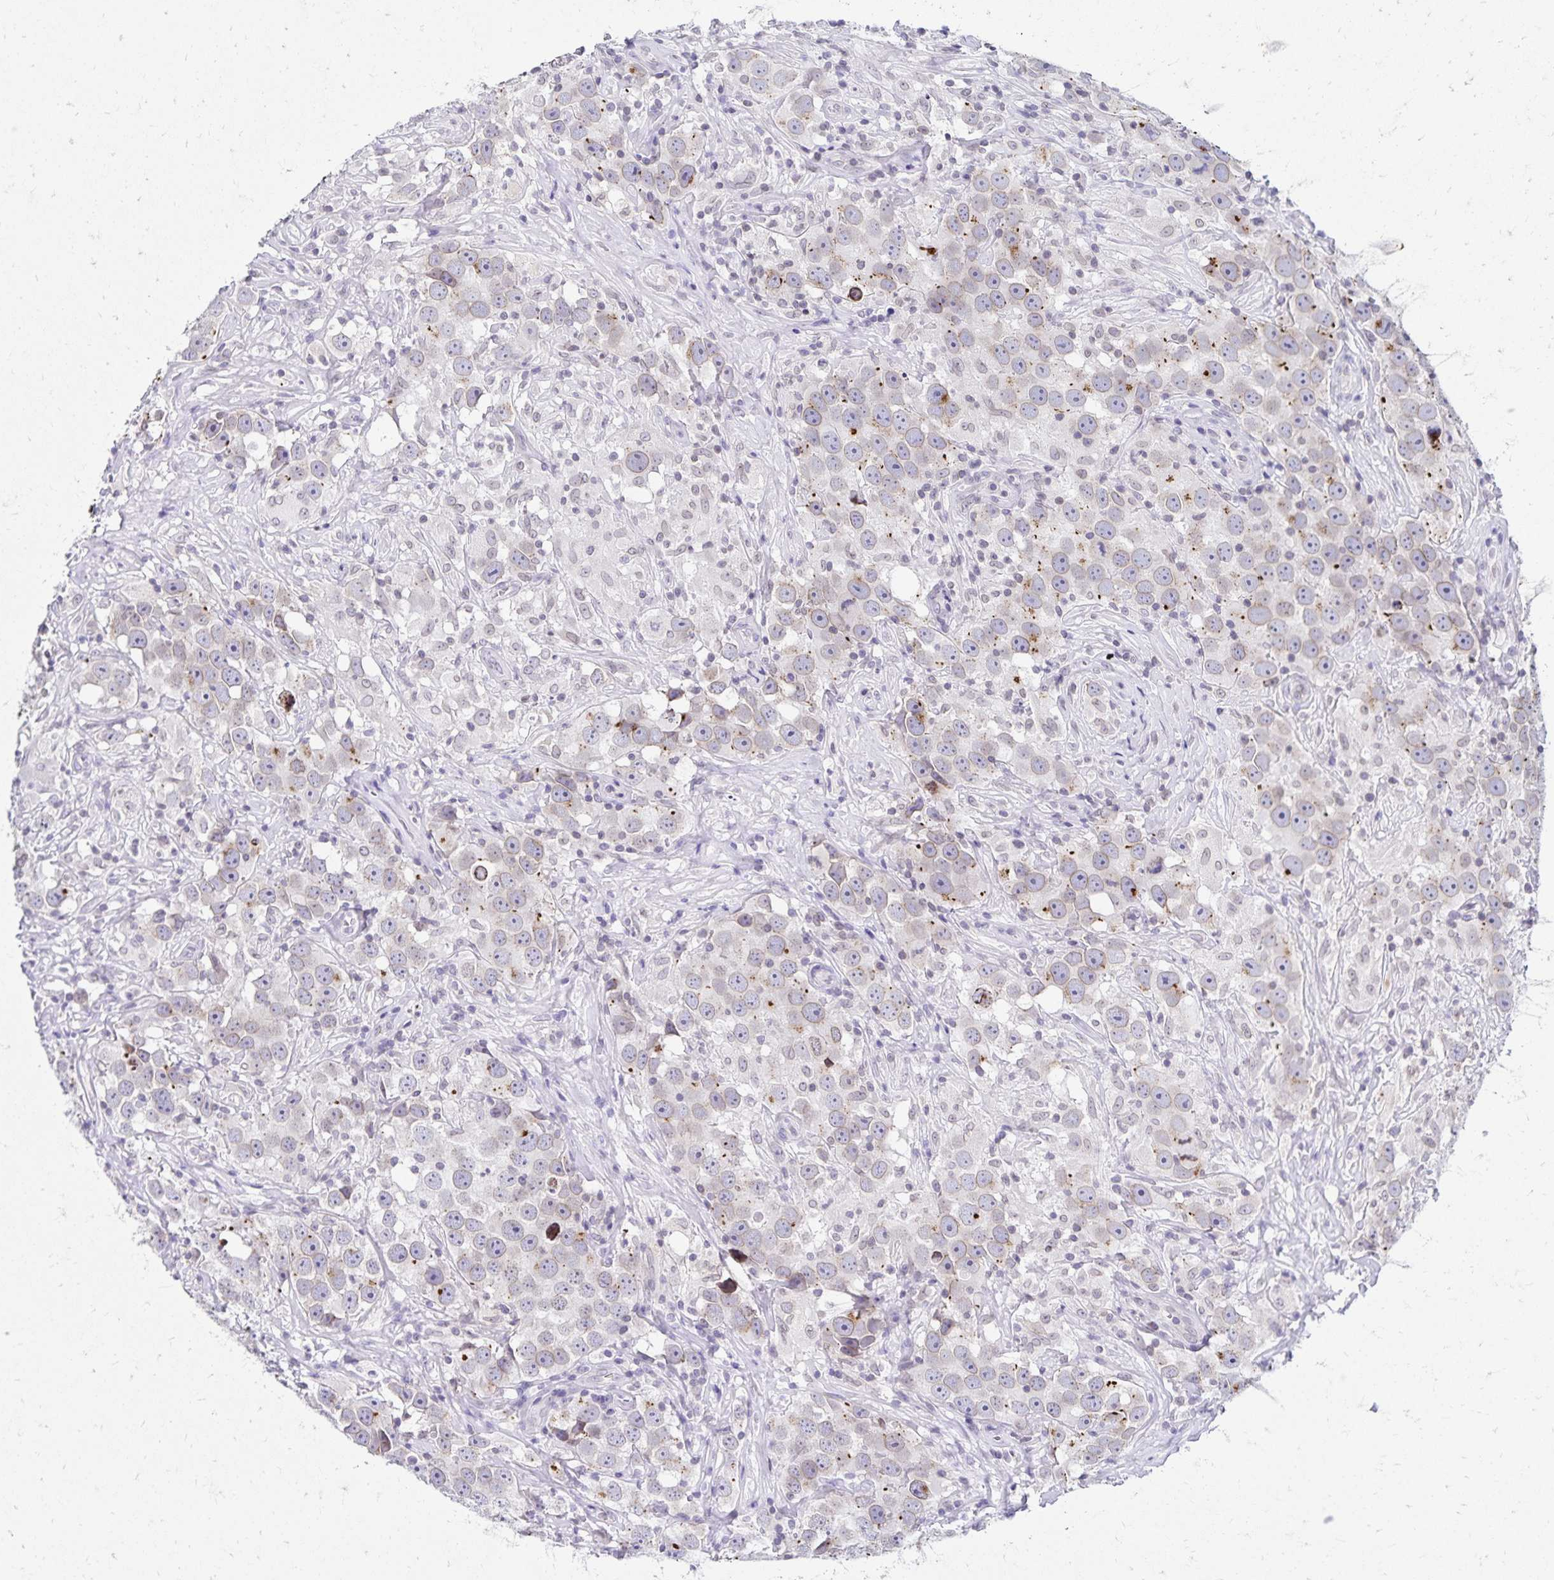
{"staining": {"intensity": "moderate", "quantity": "<25%", "location": "cytoplasmic/membranous"}, "tissue": "testis cancer", "cell_type": "Tumor cells", "image_type": "cancer", "snomed": [{"axis": "morphology", "description": "Seminoma, NOS"}, {"axis": "topography", "description": "Testis"}], "caption": "Testis cancer (seminoma) stained for a protein displays moderate cytoplasmic/membranous positivity in tumor cells.", "gene": "FAM166C", "patient": {"sex": "male", "age": 49}}